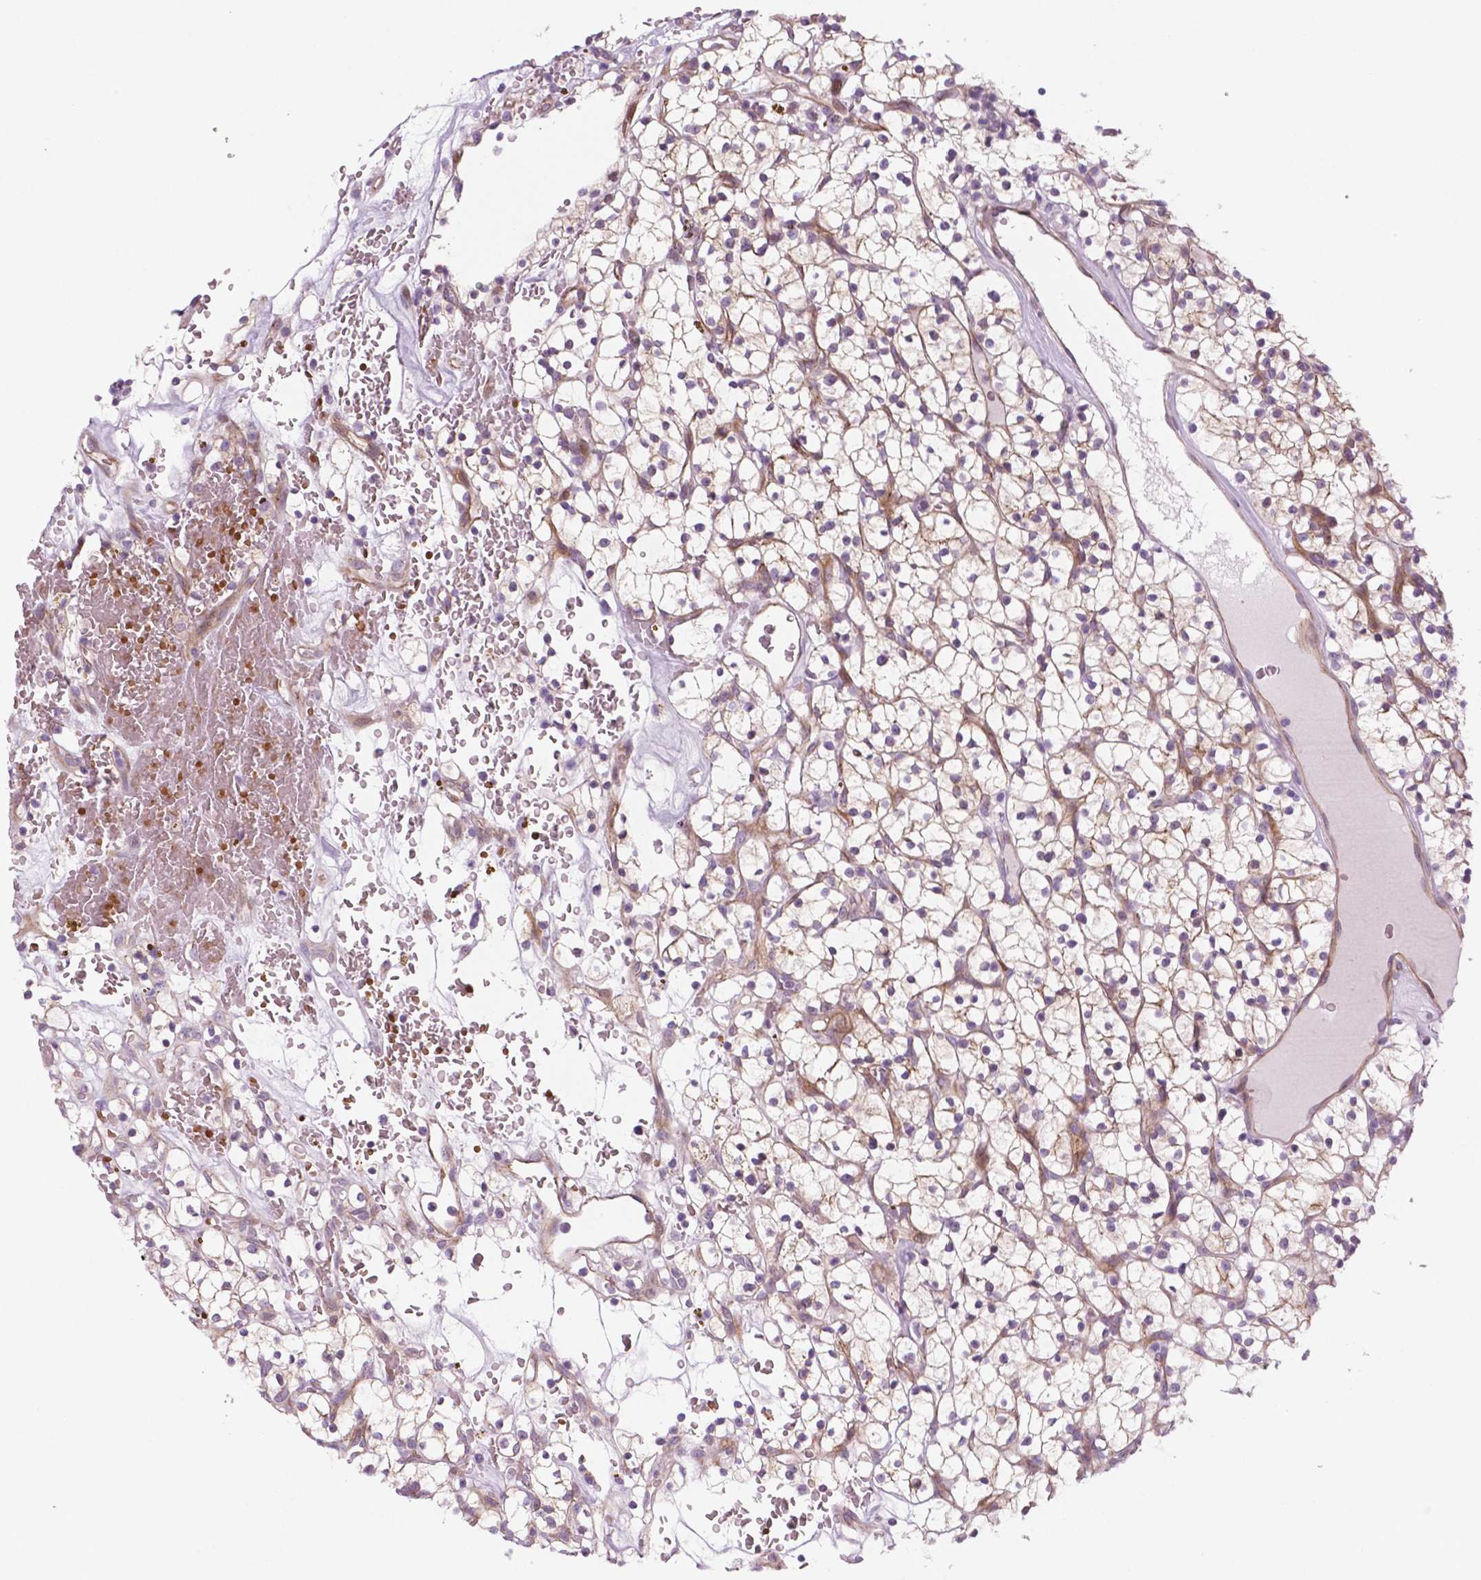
{"staining": {"intensity": "weak", "quantity": "25%-75%", "location": "cytoplasmic/membranous"}, "tissue": "renal cancer", "cell_type": "Tumor cells", "image_type": "cancer", "snomed": [{"axis": "morphology", "description": "Adenocarcinoma, NOS"}, {"axis": "topography", "description": "Kidney"}], "caption": "Weak cytoplasmic/membranous positivity for a protein is identified in approximately 25%-75% of tumor cells of renal adenocarcinoma using IHC.", "gene": "RND3", "patient": {"sex": "female", "age": 64}}